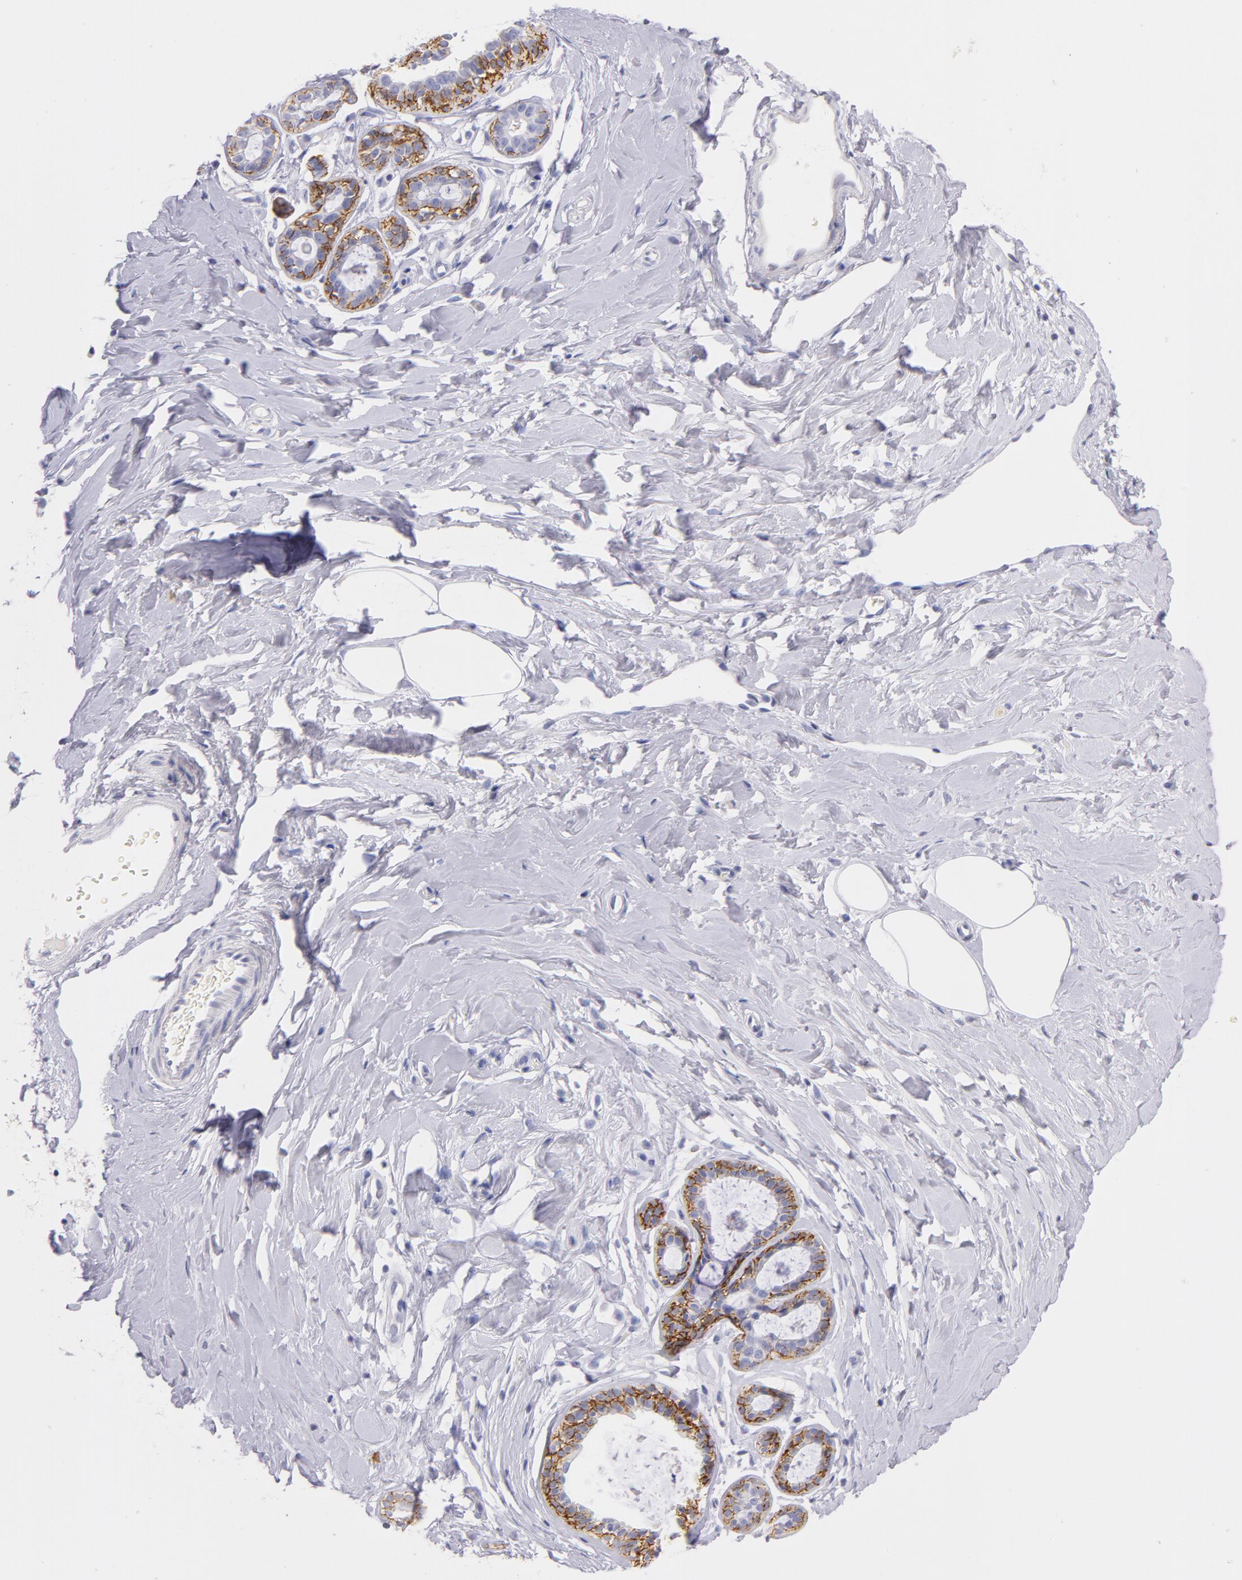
{"staining": {"intensity": "negative", "quantity": "none", "location": "none"}, "tissue": "breast", "cell_type": "Adipocytes", "image_type": "normal", "snomed": [{"axis": "morphology", "description": "Normal tissue, NOS"}, {"axis": "topography", "description": "Breast"}], "caption": "High magnification brightfield microscopy of benign breast stained with DAB (brown) and counterstained with hematoxylin (blue): adipocytes show no significant staining.", "gene": "CD44", "patient": {"sex": "female", "age": 44}}